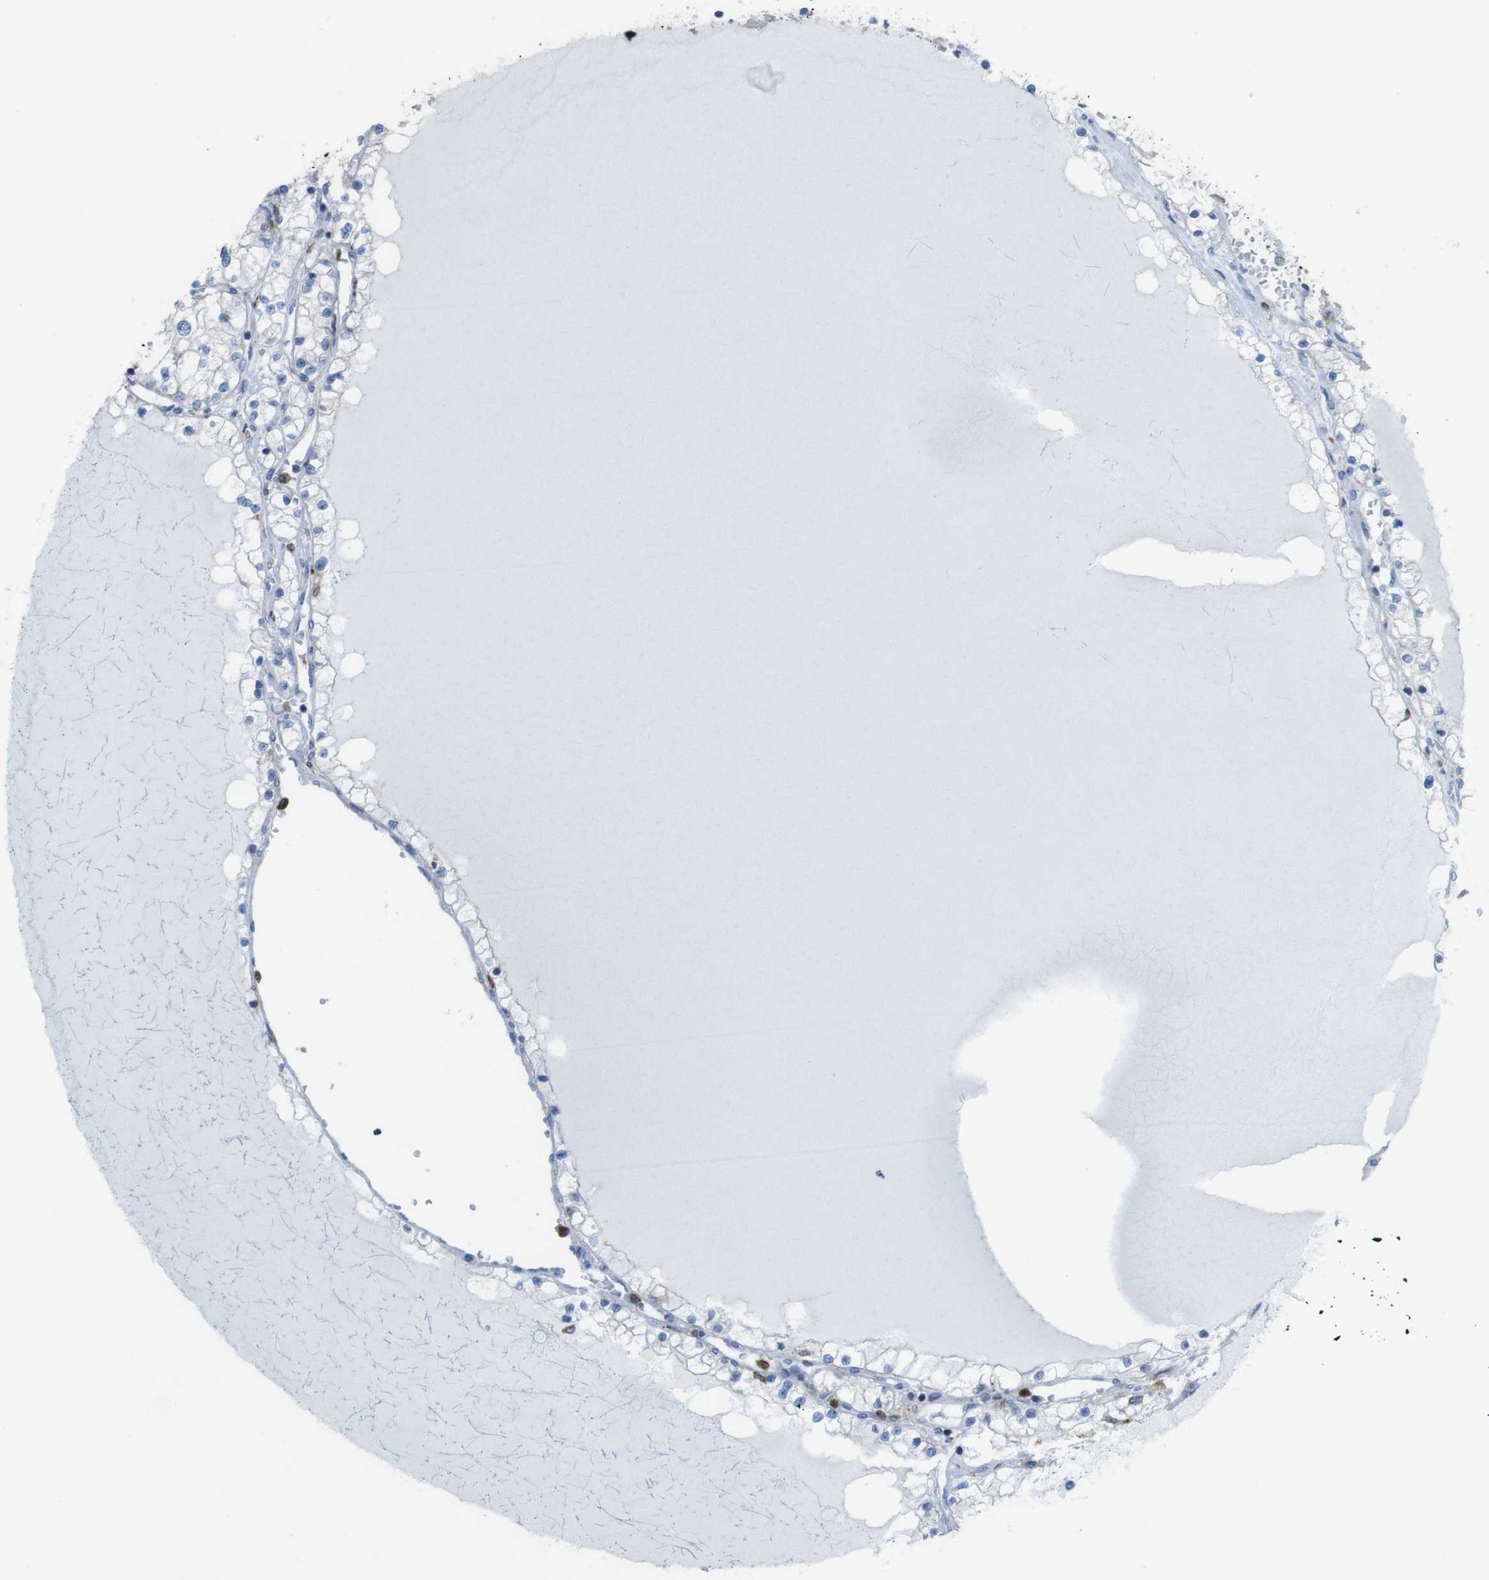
{"staining": {"intensity": "negative", "quantity": "none", "location": "none"}, "tissue": "renal cancer", "cell_type": "Tumor cells", "image_type": "cancer", "snomed": [{"axis": "morphology", "description": "Adenocarcinoma, NOS"}, {"axis": "topography", "description": "Kidney"}], "caption": "Immunohistochemical staining of human renal adenocarcinoma demonstrates no significant expression in tumor cells. (DAB (3,3'-diaminobenzidine) immunohistochemistry (IHC) visualized using brightfield microscopy, high magnification).", "gene": "PRKCD", "patient": {"sex": "male", "age": 68}}